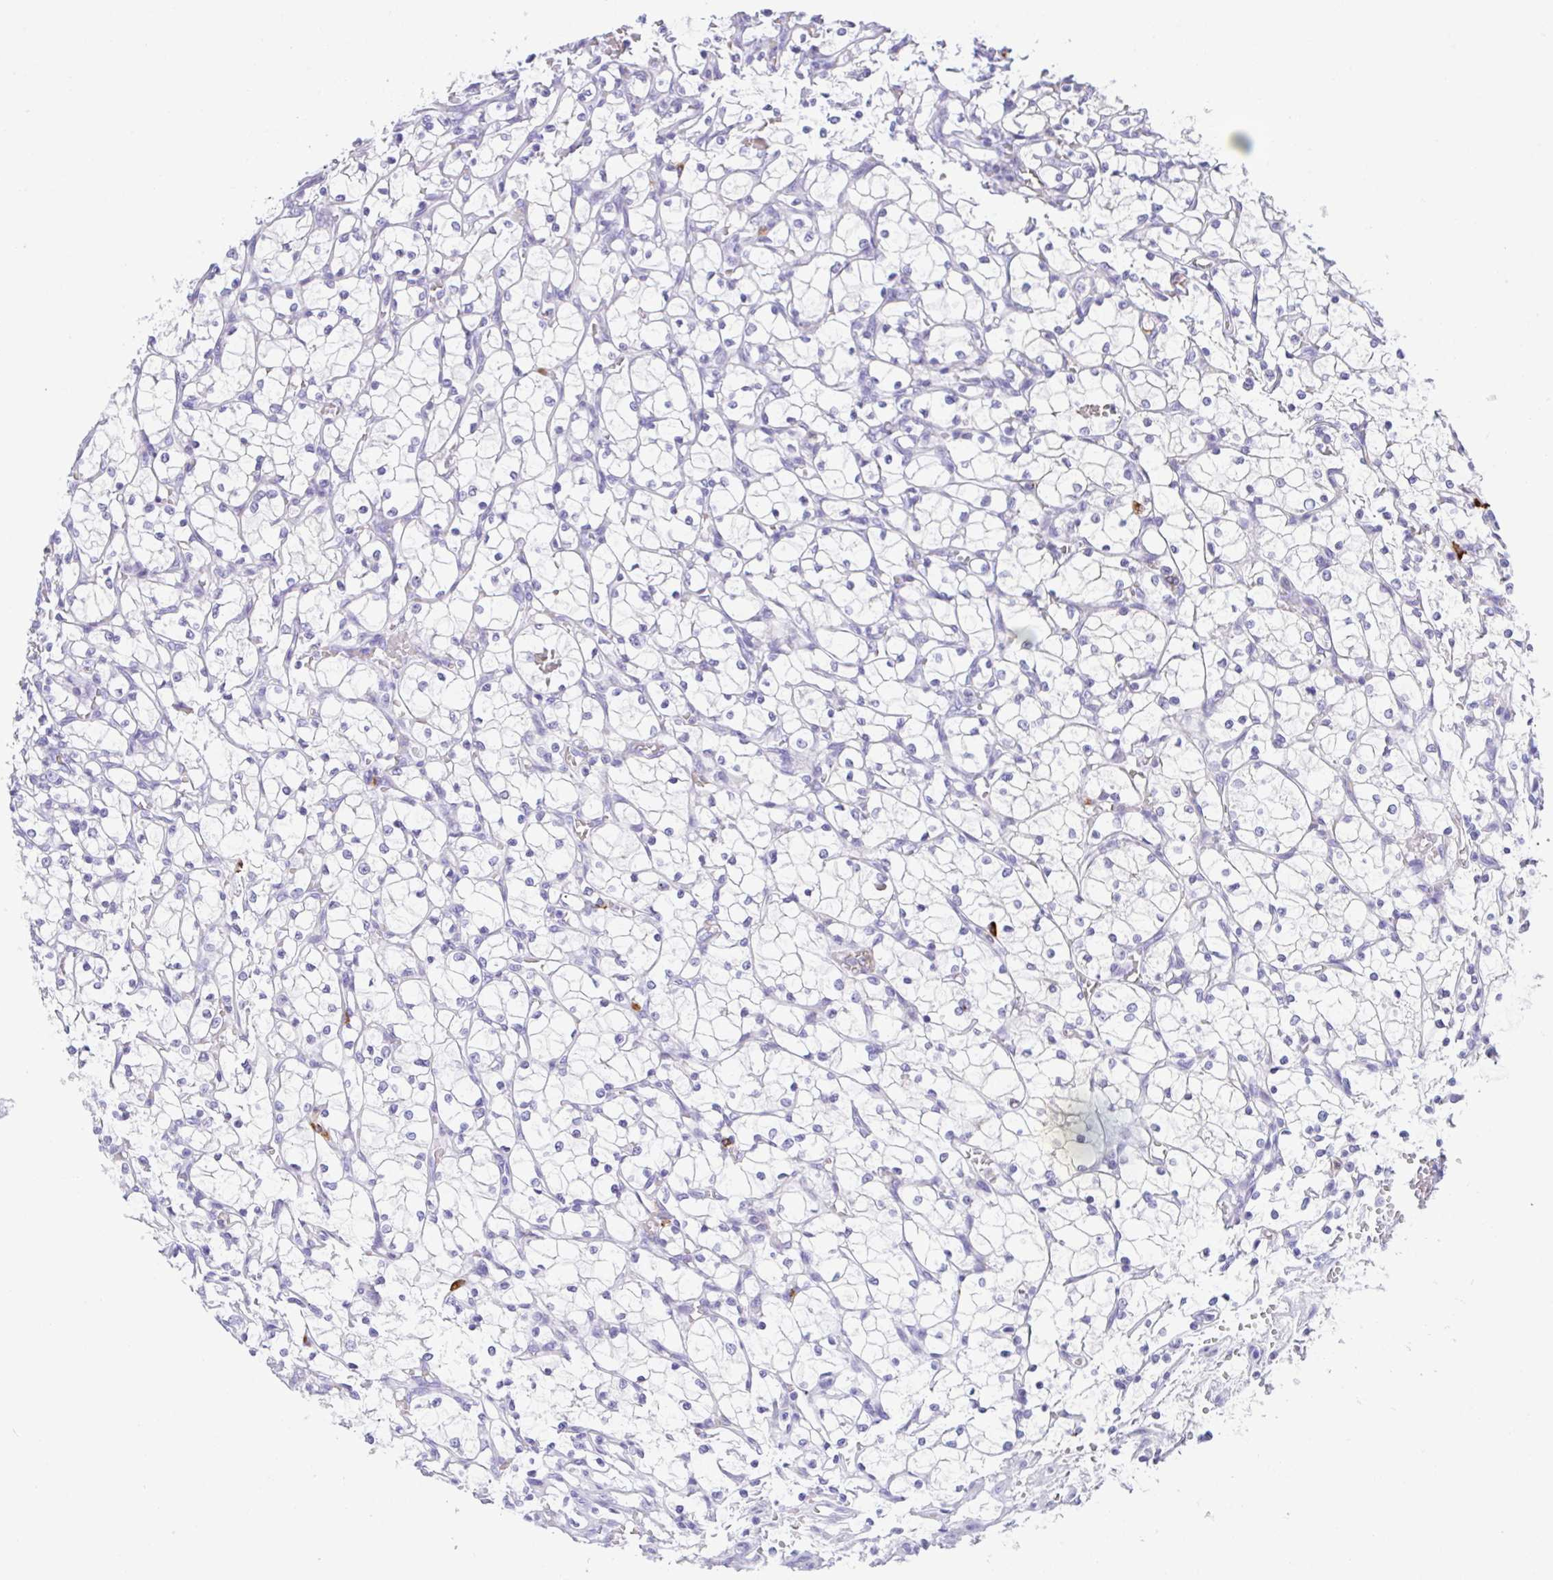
{"staining": {"intensity": "negative", "quantity": "none", "location": "none"}, "tissue": "renal cancer", "cell_type": "Tumor cells", "image_type": "cancer", "snomed": [{"axis": "morphology", "description": "Adenocarcinoma, NOS"}, {"axis": "topography", "description": "Kidney"}], "caption": "An immunohistochemistry photomicrograph of renal cancer is shown. There is no staining in tumor cells of renal cancer.", "gene": "NCF1", "patient": {"sex": "female", "age": 69}}